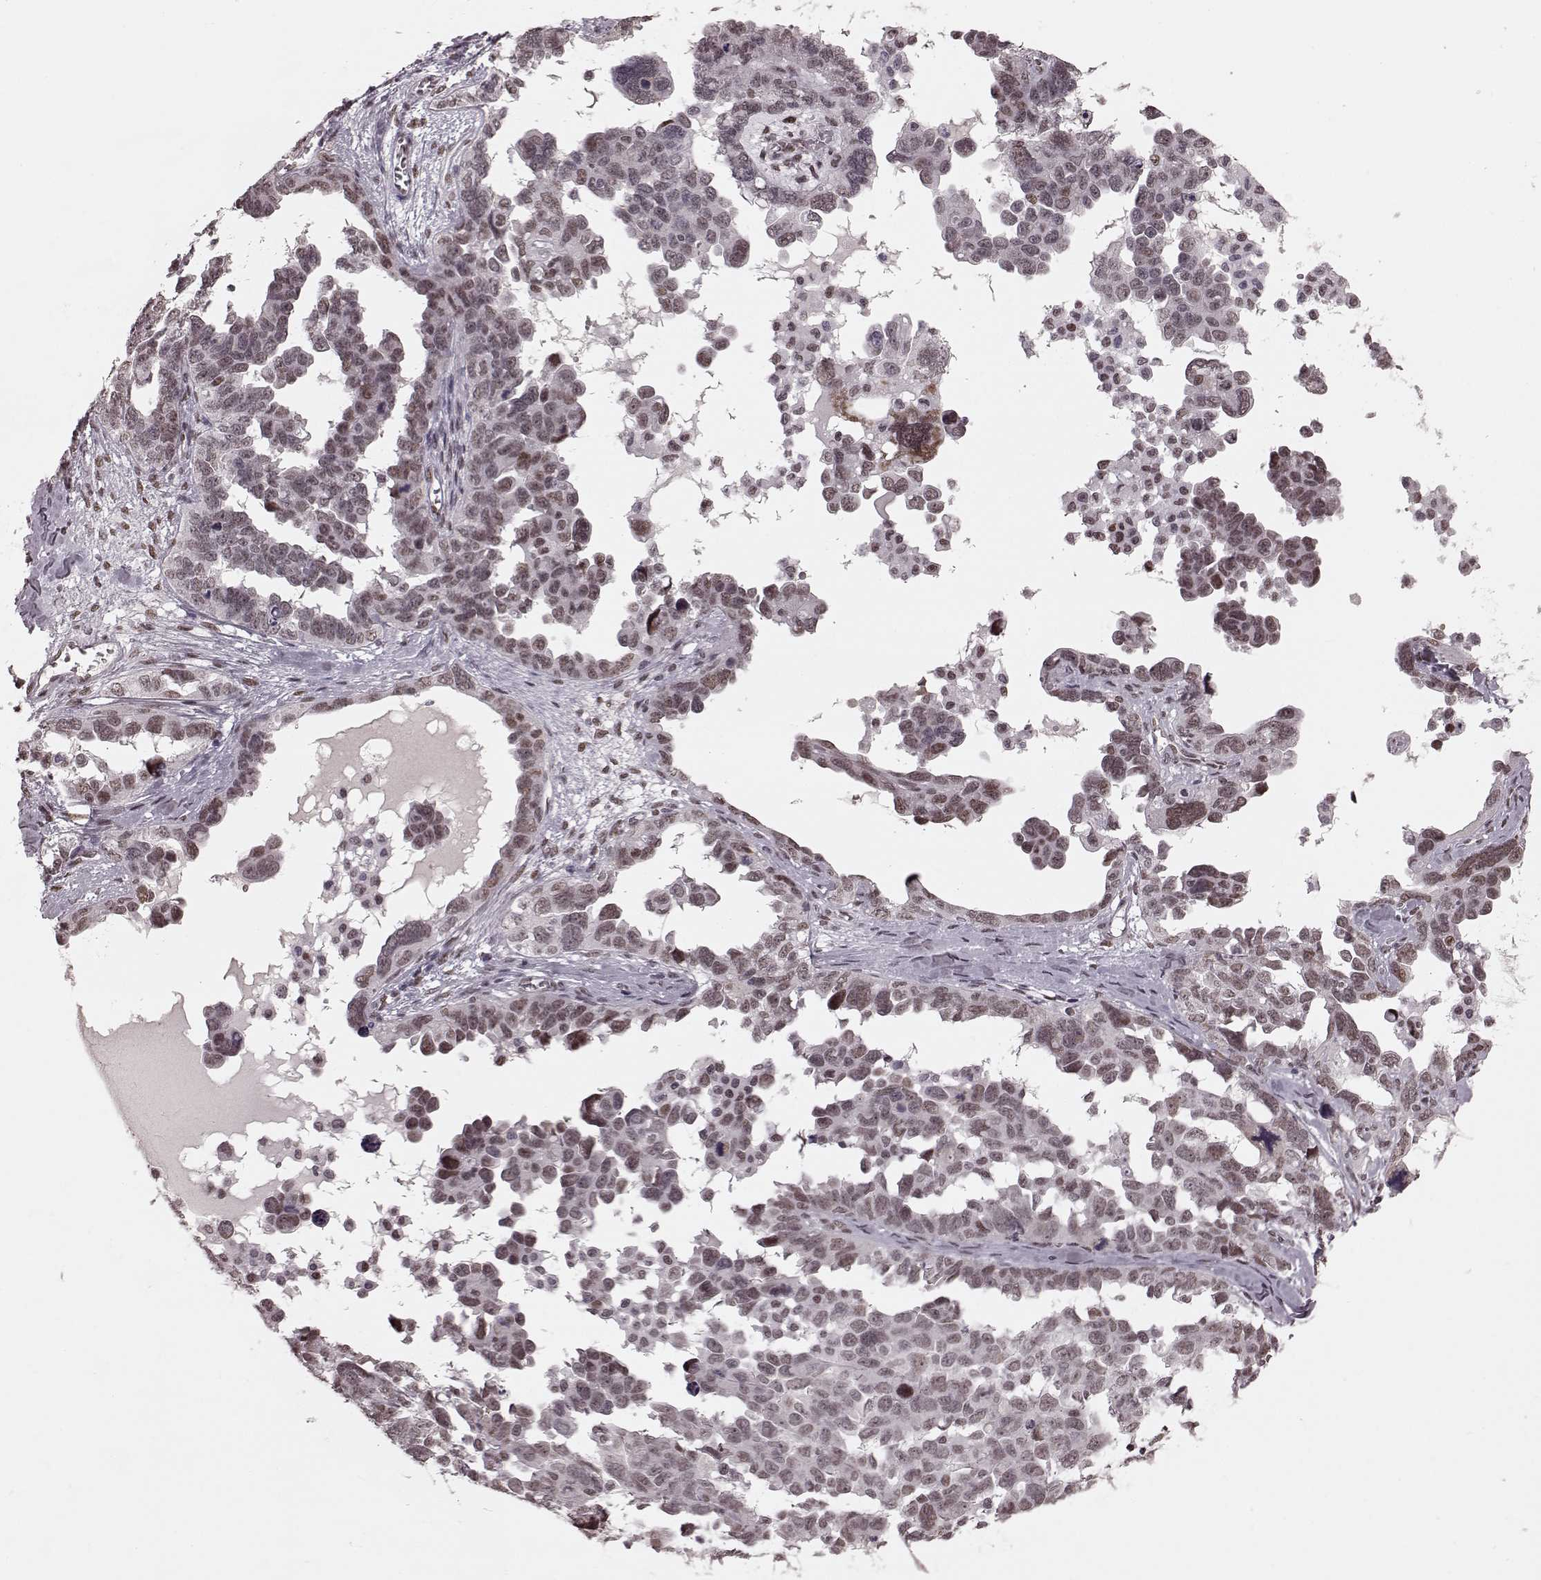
{"staining": {"intensity": "weak", "quantity": ">75%", "location": "nuclear"}, "tissue": "ovarian cancer", "cell_type": "Tumor cells", "image_type": "cancer", "snomed": [{"axis": "morphology", "description": "Cystadenocarcinoma, serous, NOS"}, {"axis": "topography", "description": "Ovary"}], "caption": "An image showing weak nuclear staining in approximately >75% of tumor cells in ovarian cancer, as visualized by brown immunohistochemical staining.", "gene": "NR2C1", "patient": {"sex": "female", "age": 69}}